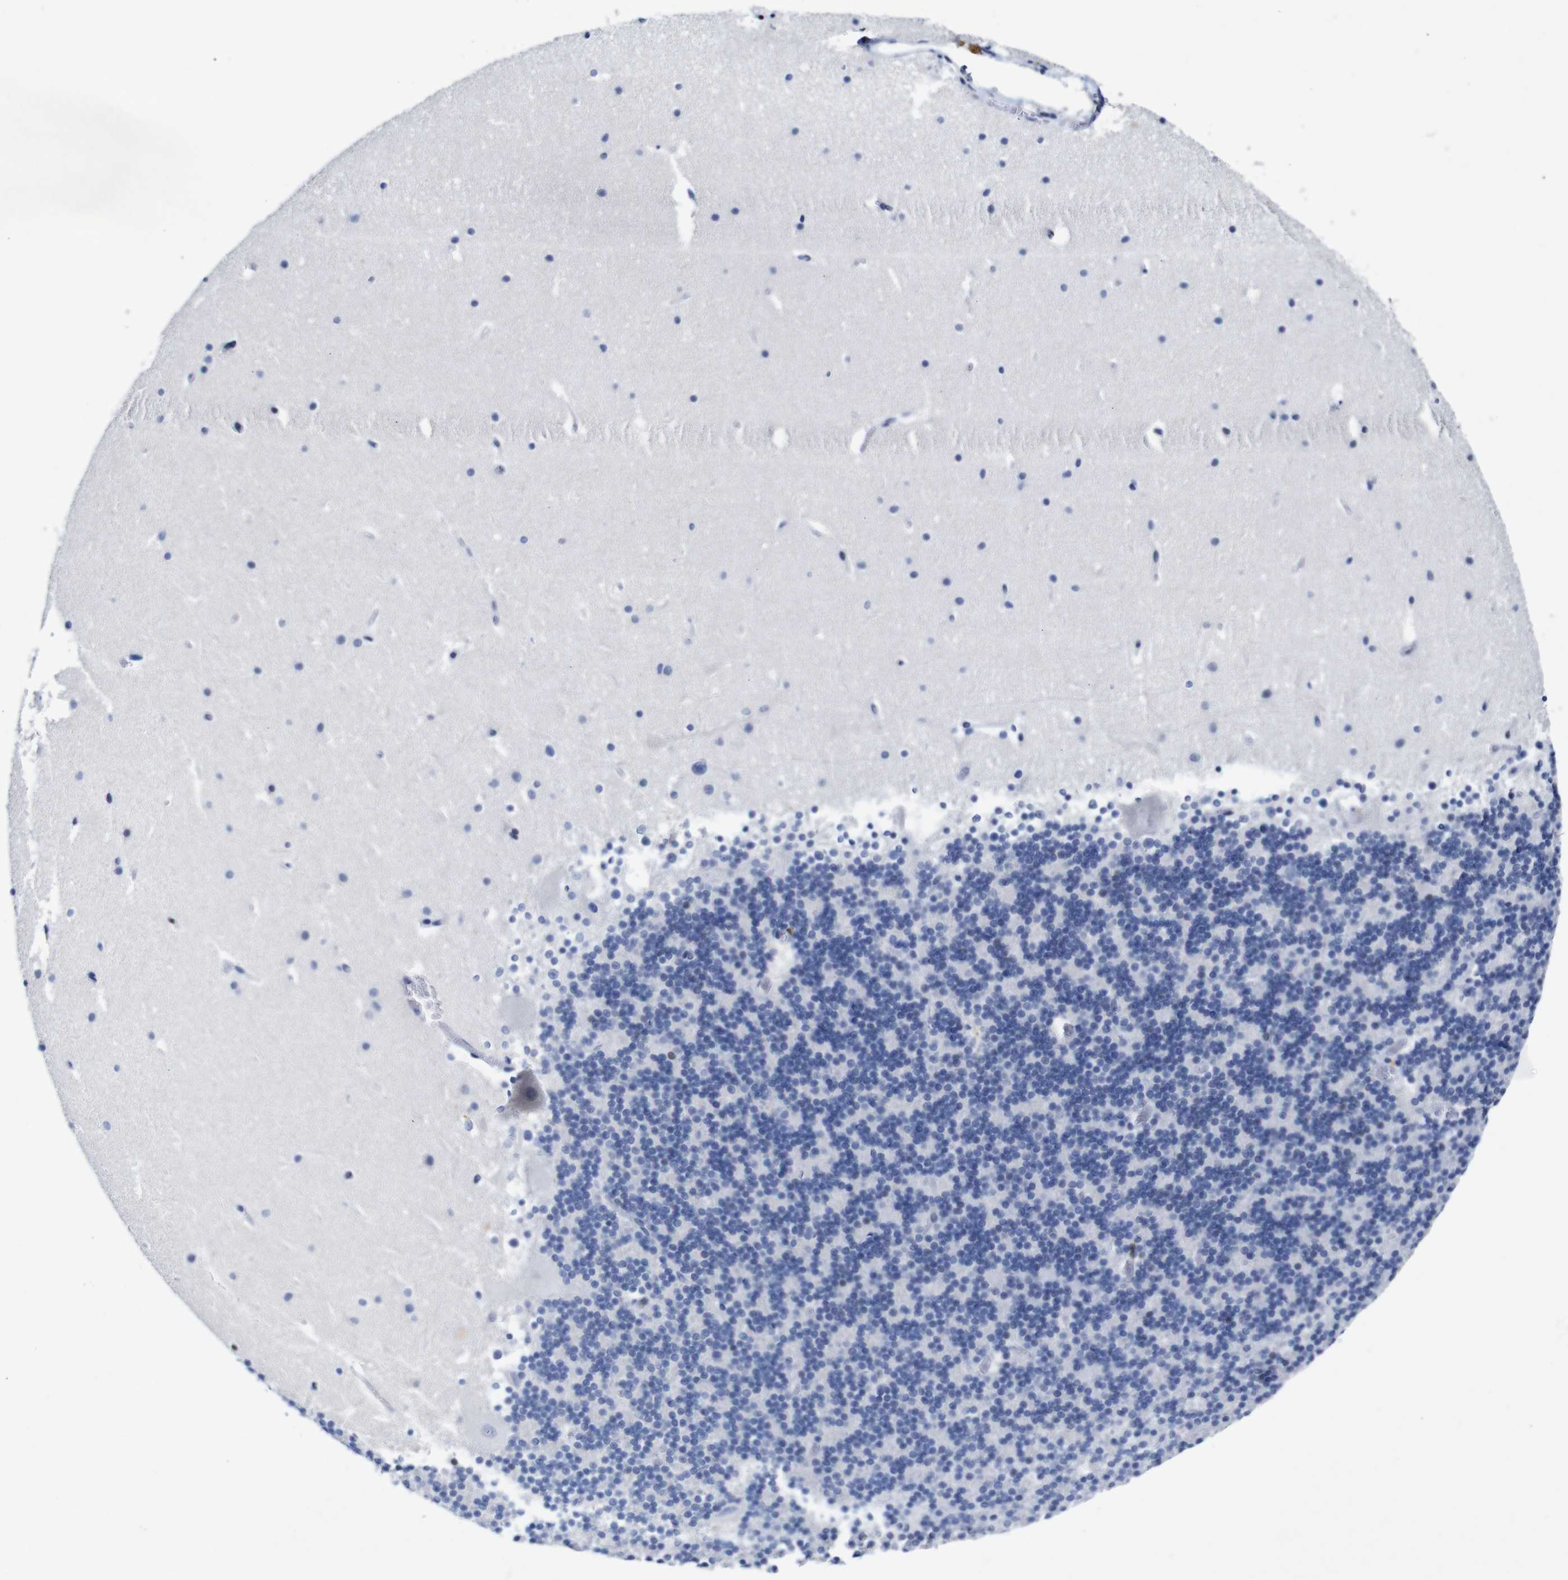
{"staining": {"intensity": "negative", "quantity": "none", "location": "none"}, "tissue": "cerebellum", "cell_type": "Cells in granular layer", "image_type": "normal", "snomed": [{"axis": "morphology", "description": "Normal tissue, NOS"}, {"axis": "topography", "description": "Cerebellum"}], "caption": "IHC of benign cerebellum exhibits no expression in cells in granular layer. (Immunohistochemistry (ihc), brightfield microscopy, high magnification).", "gene": "FOSL2", "patient": {"sex": "male", "age": 45}}